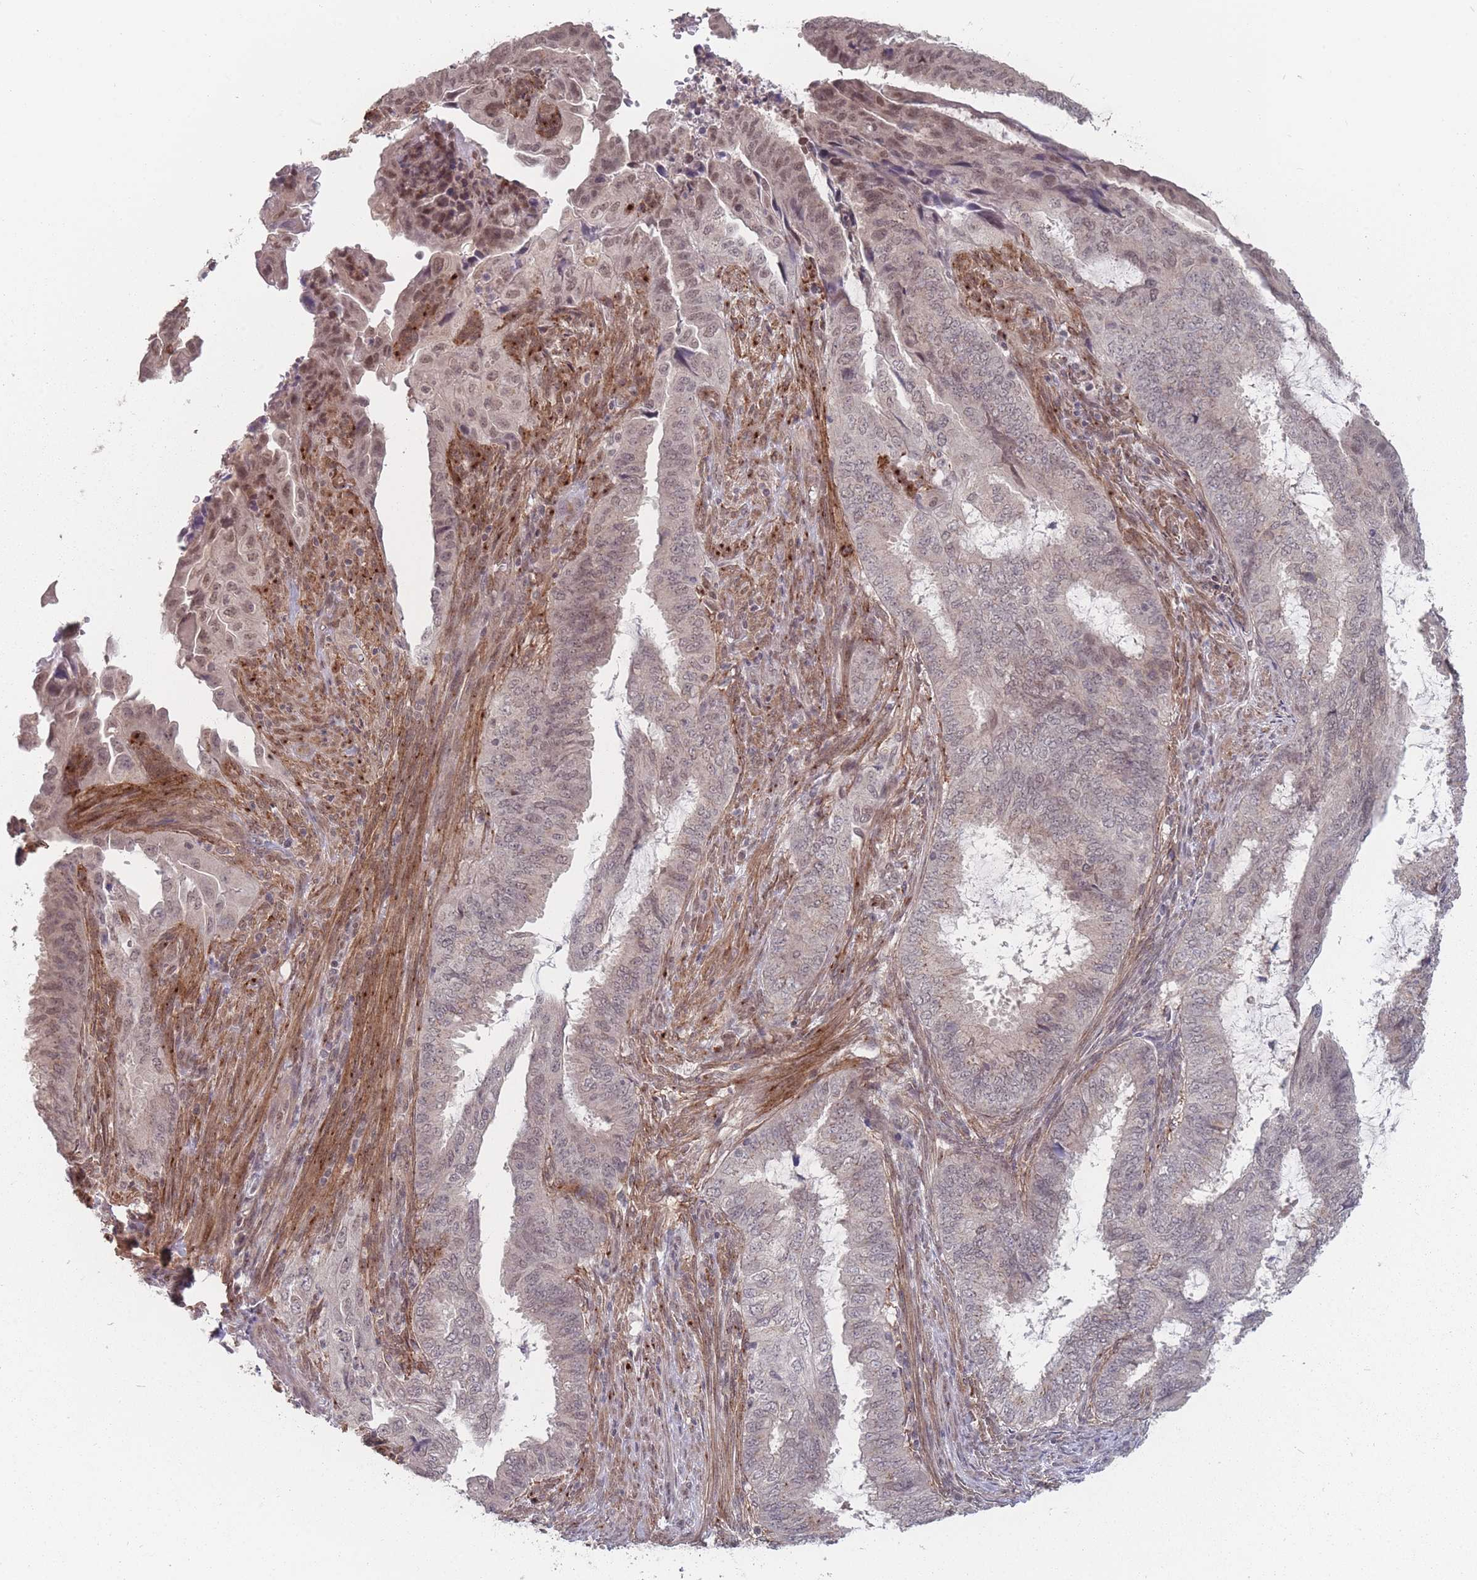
{"staining": {"intensity": "moderate", "quantity": "25%-75%", "location": "nuclear"}, "tissue": "endometrial cancer", "cell_type": "Tumor cells", "image_type": "cancer", "snomed": [{"axis": "morphology", "description": "Adenocarcinoma, NOS"}, {"axis": "topography", "description": "Endometrium"}], "caption": "Protein expression analysis of human adenocarcinoma (endometrial) reveals moderate nuclear expression in approximately 25%-75% of tumor cells. (DAB IHC with brightfield microscopy, high magnification).", "gene": "CNTRL", "patient": {"sex": "female", "age": 51}}